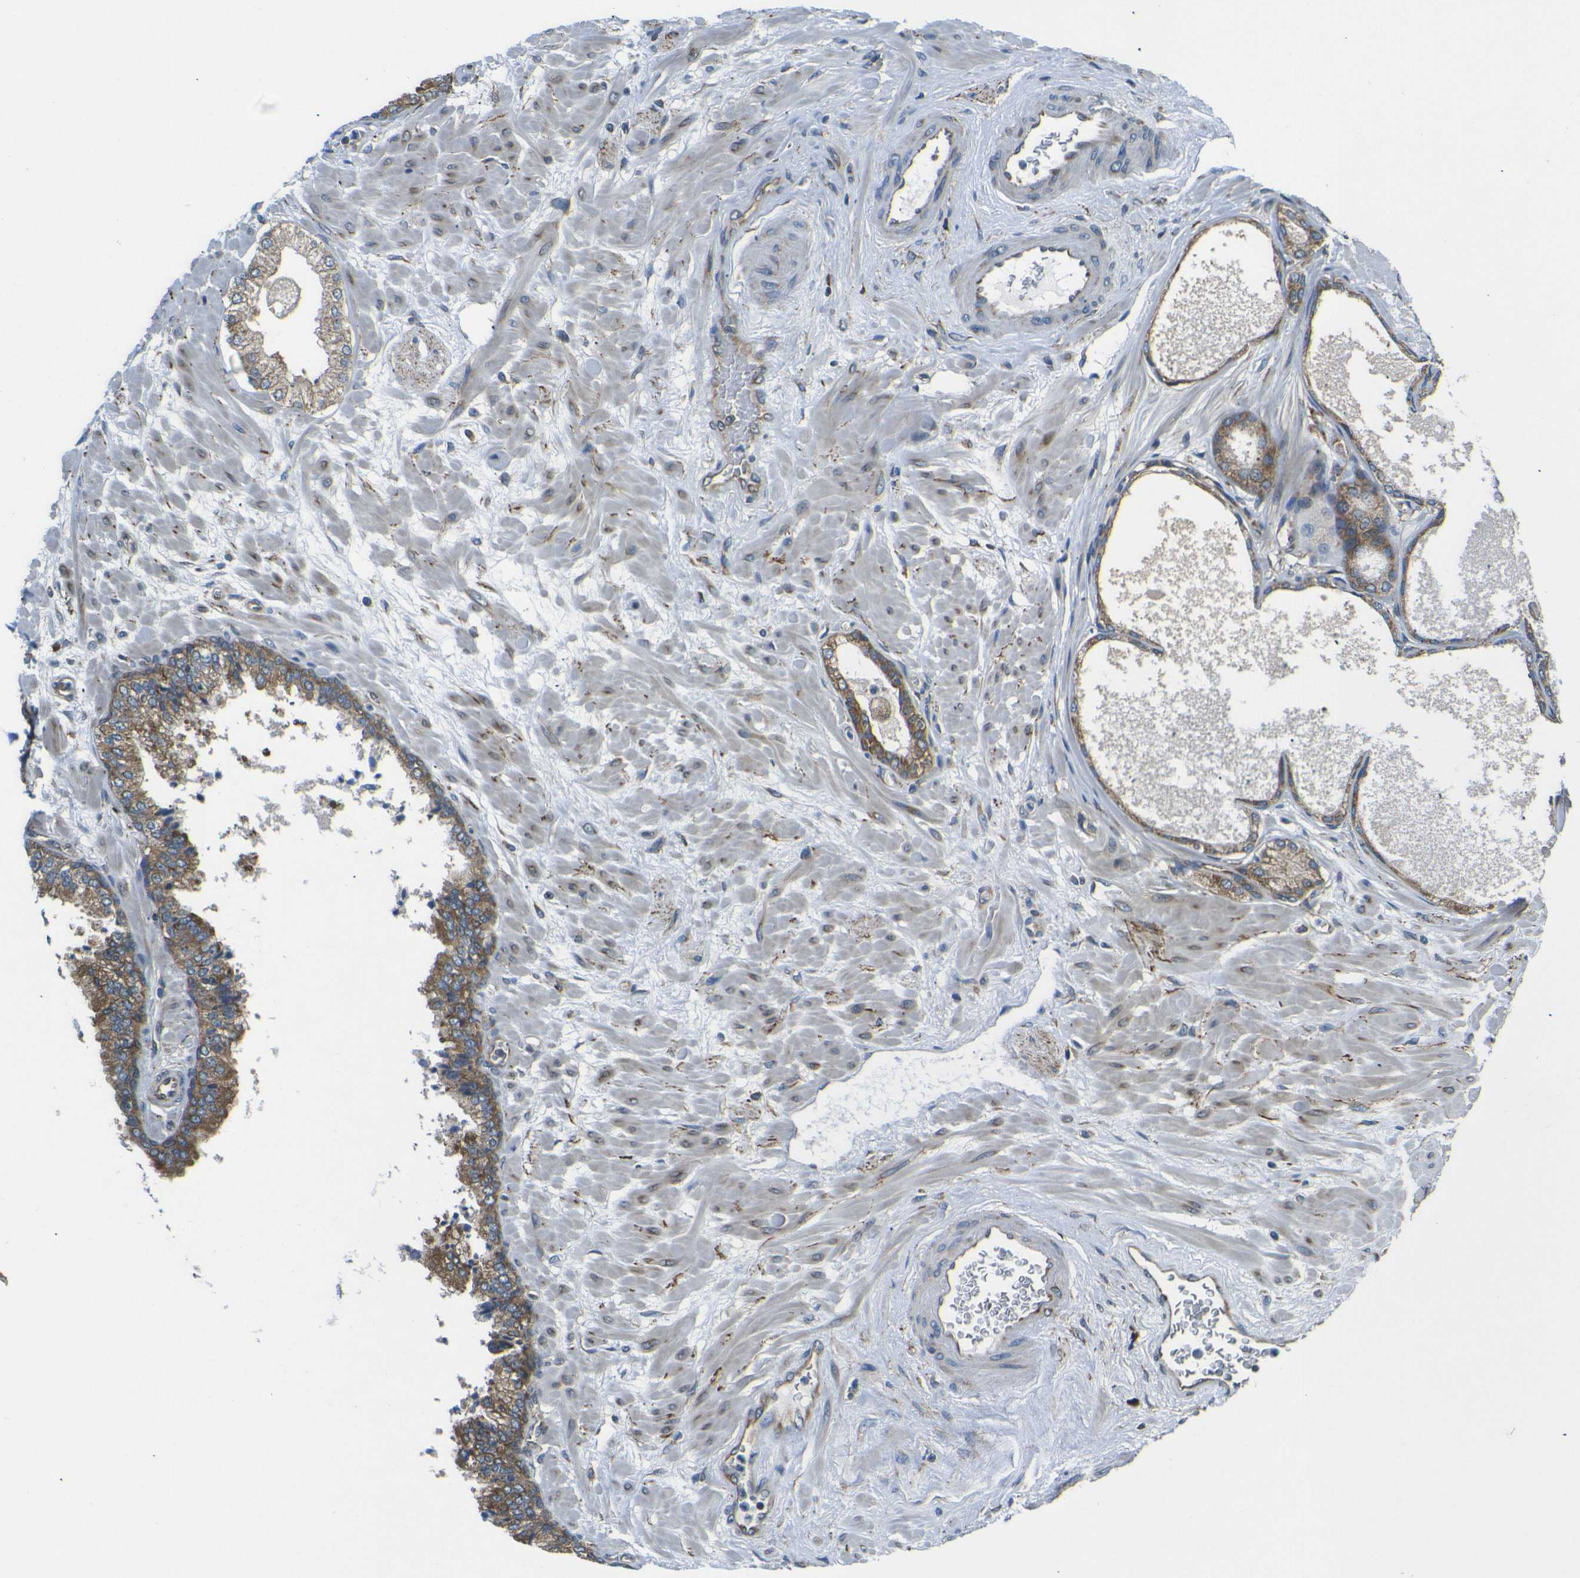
{"staining": {"intensity": "moderate", "quantity": ">75%", "location": "cytoplasmic/membranous"}, "tissue": "prostate", "cell_type": "Glandular cells", "image_type": "normal", "snomed": [{"axis": "morphology", "description": "Normal tissue, NOS"}, {"axis": "morphology", "description": "Urothelial carcinoma, Low grade"}, {"axis": "topography", "description": "Urinary bladder"}, {"axis": "topography", "description": "Prostate"}], "caption": "This micrograph shows IHC staining of normal human prostate, with medium moderate cytoplasmic/membranous staining in about >75% of glandular cells.", "gene": "RPSA", "patient": {"sex": "male", "age": 60}}